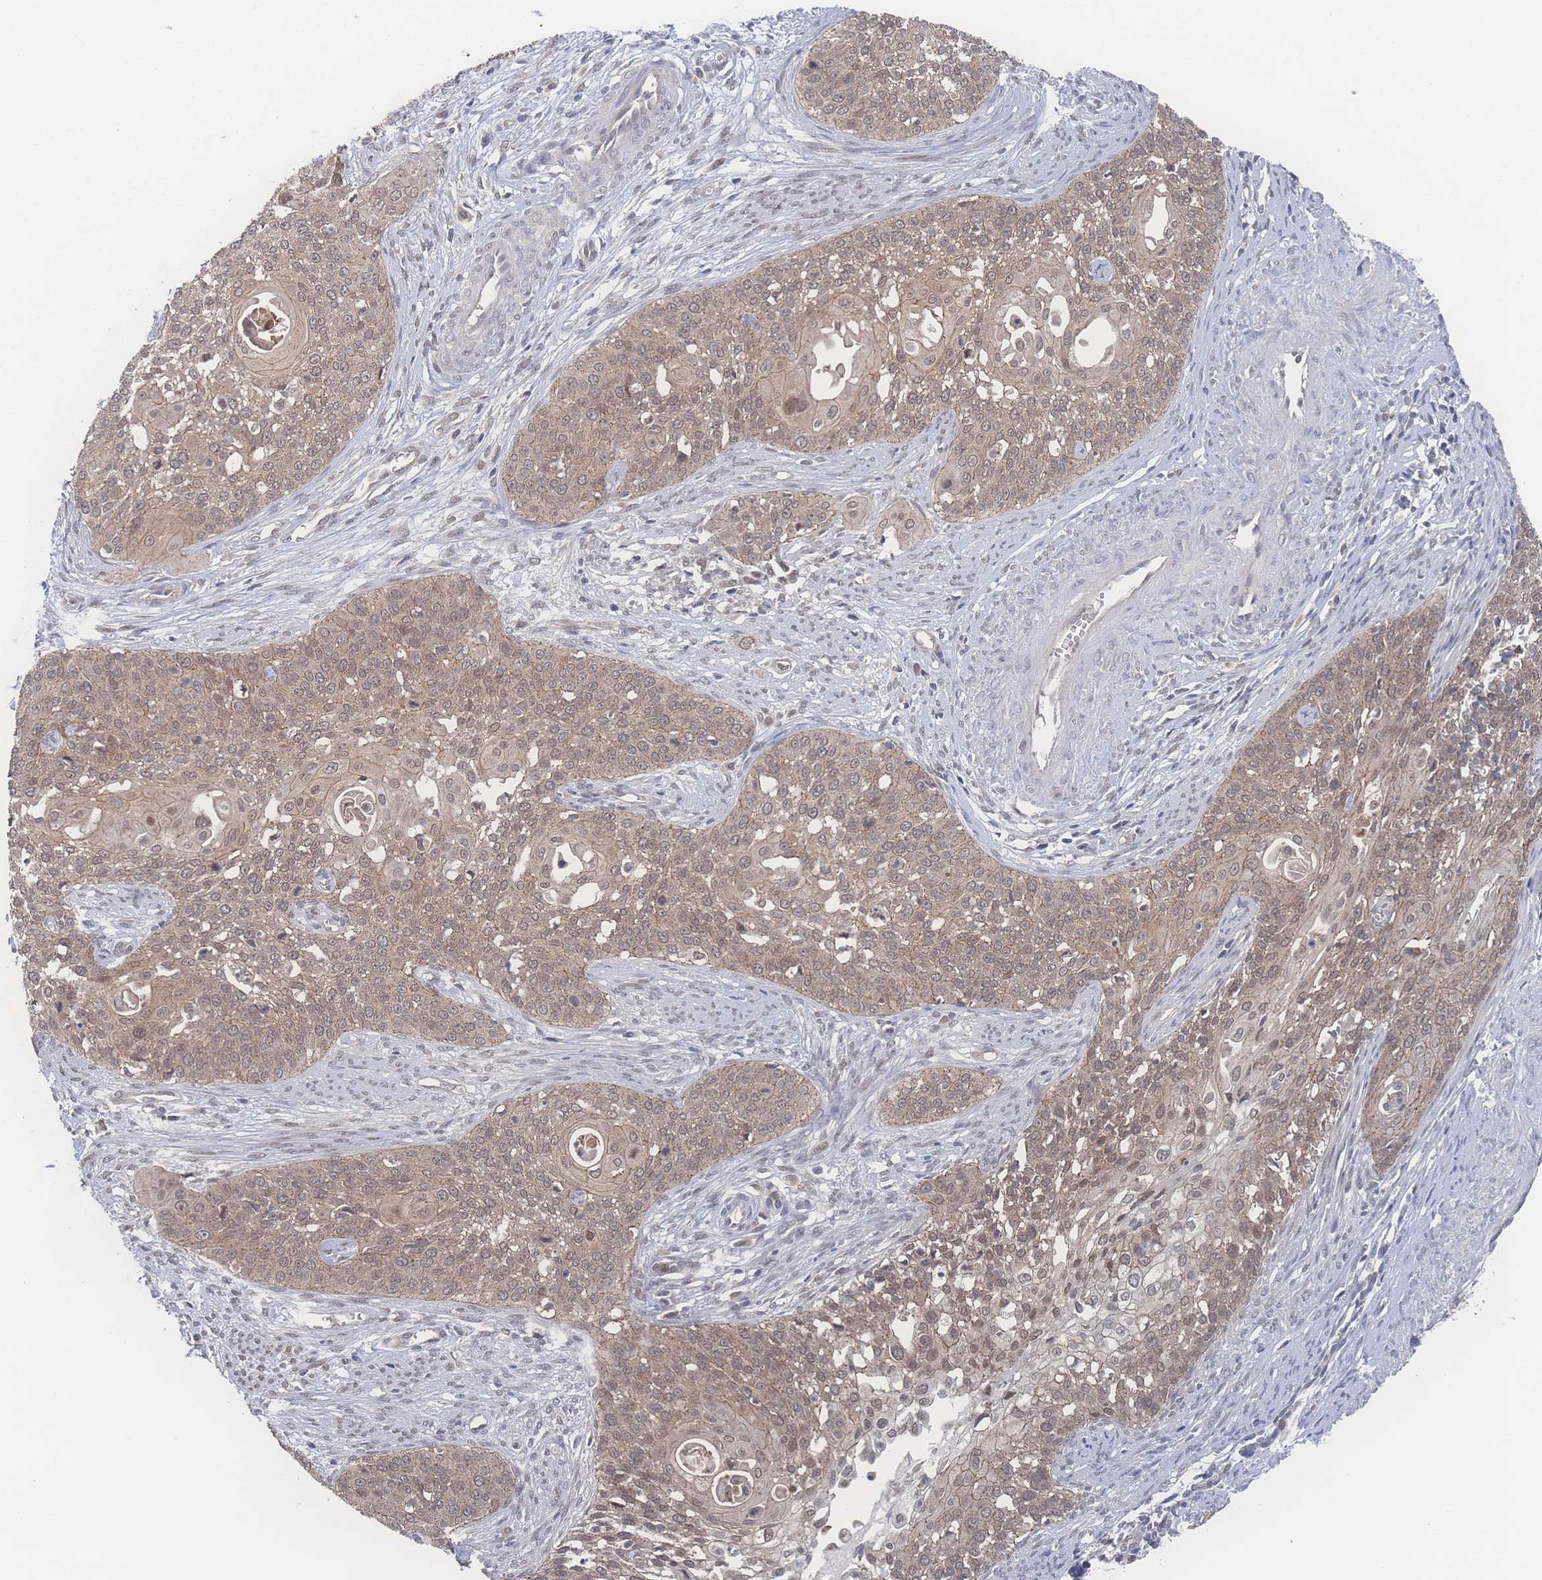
{"staining": {"intensity": "weak", "quantity": ">75%", "location": "cytoplasmic/membranous,nuclear"}, "tissue": "cervical cancer", "cell_type": "Tumor cells", "image_type": "cancer", "snomed": [{"axis": "morphology", "description": "Squamous cell carcinoma, NOS"}, {"axis": "topography", "description": "Cervix"}], "caption": "Tumor cells show low levels of weak cytoplasmic/membranous and nuclear expression in approximately >75% of cells in cervical cancer. Using DAB (3,3'-diaminobenzidine) (brown) and hematoxylin (blue) stains, captured at high magnification using brightfield microscopy.", "gene": "NBEAL1", "patient": {"sex": "female", "age": 44}}